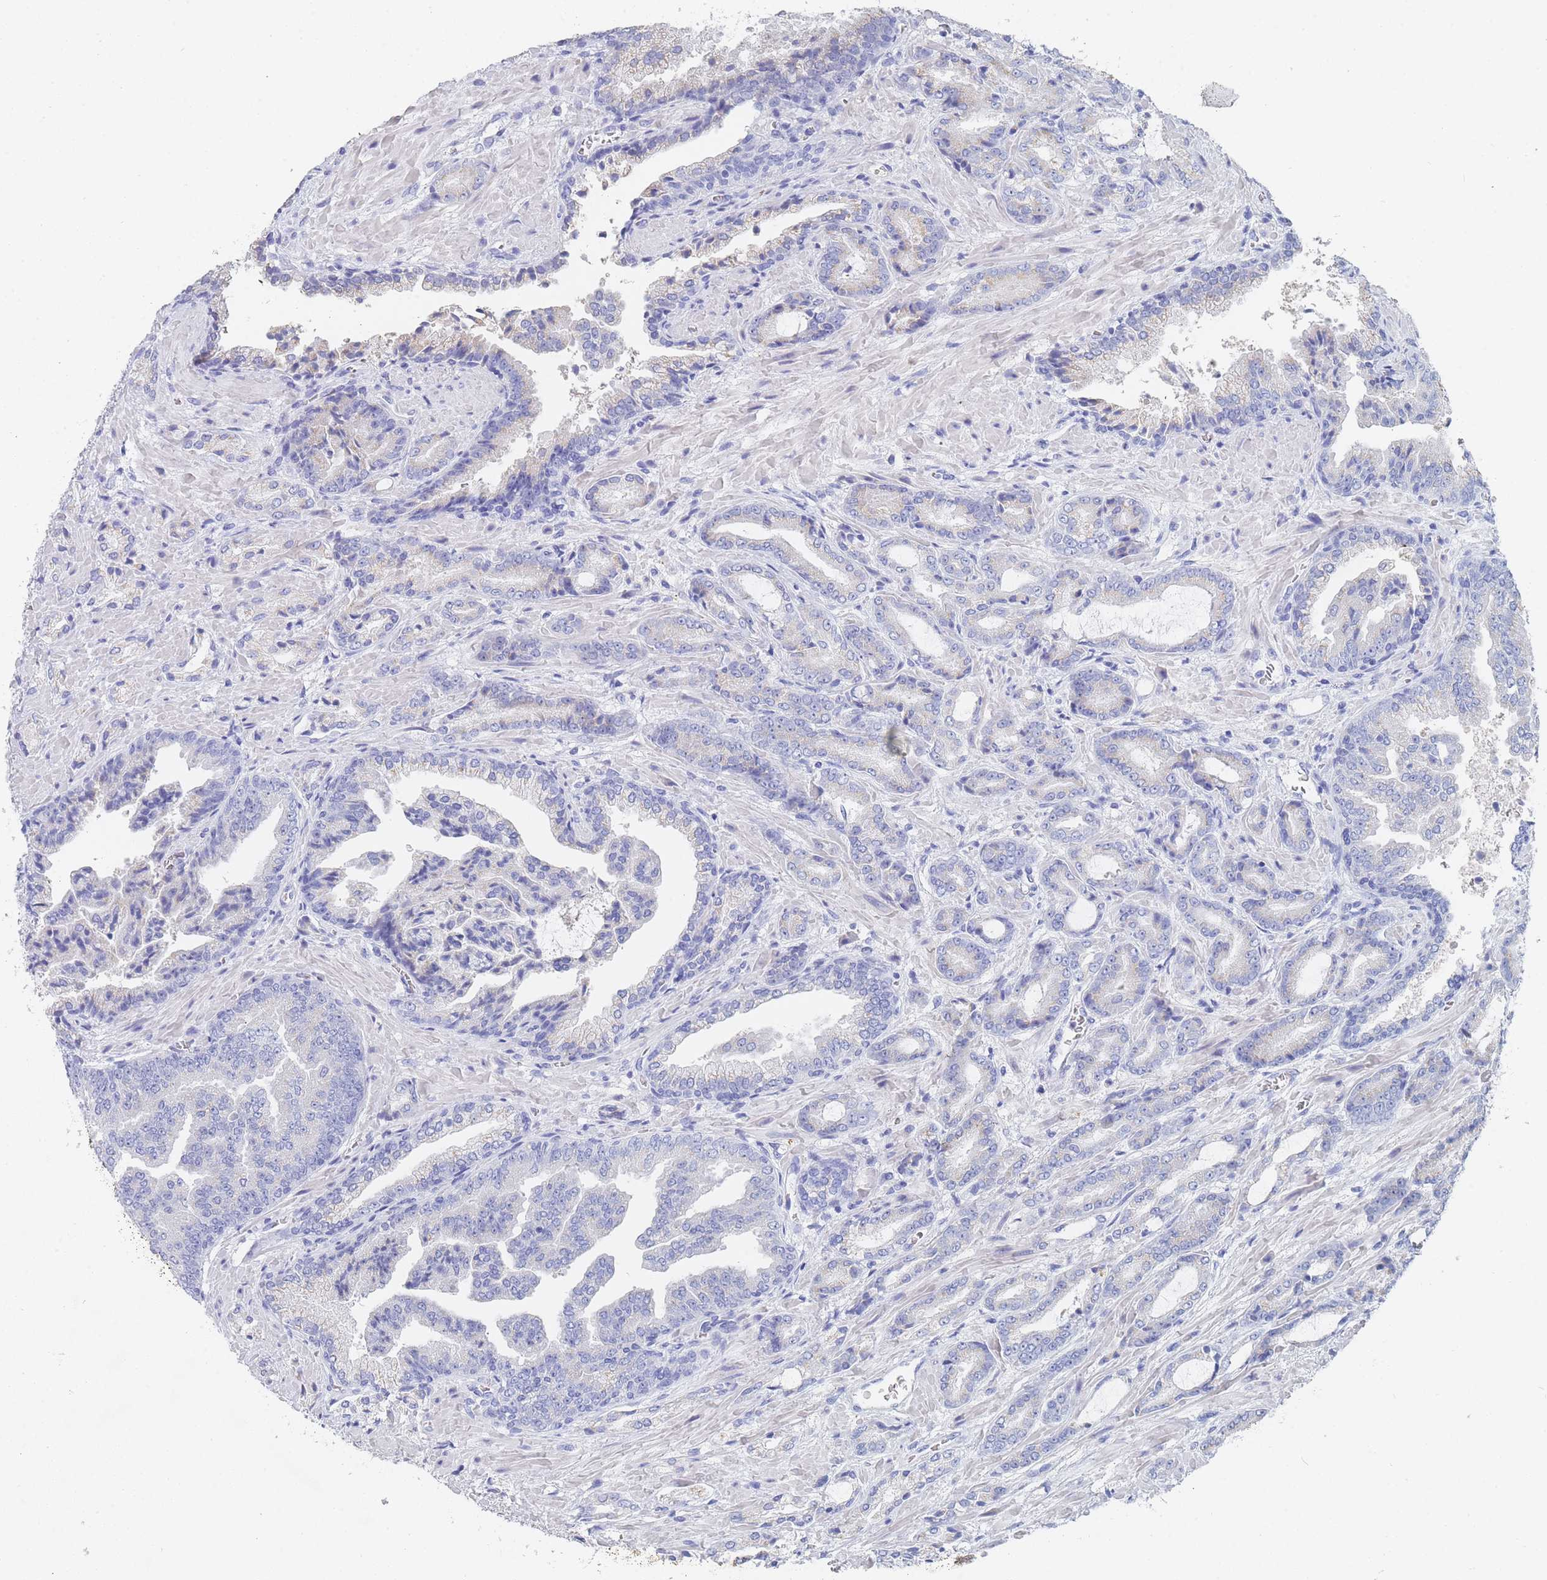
{"staining": {"intensity": "negative", "quantity": "none", "location": "none"}, "tissue": "prostate cancer", "cell_type": "Tumor cells", "image_type": "cancer", "snomed": [{"axis": "morphology", "description": "Adenocarcinoma, High grade"}, {"axis": "topography", "description": "Prostate"}], "caption": "DAB (3,3'-diaminobenzidine) immunohistochemical staining of adenocarcinoma (high-grade) (prostate) displays no significant staining in tumor cells.", "gene": "SLC25A35", "patient": {"sex": "male", "age": 68}}